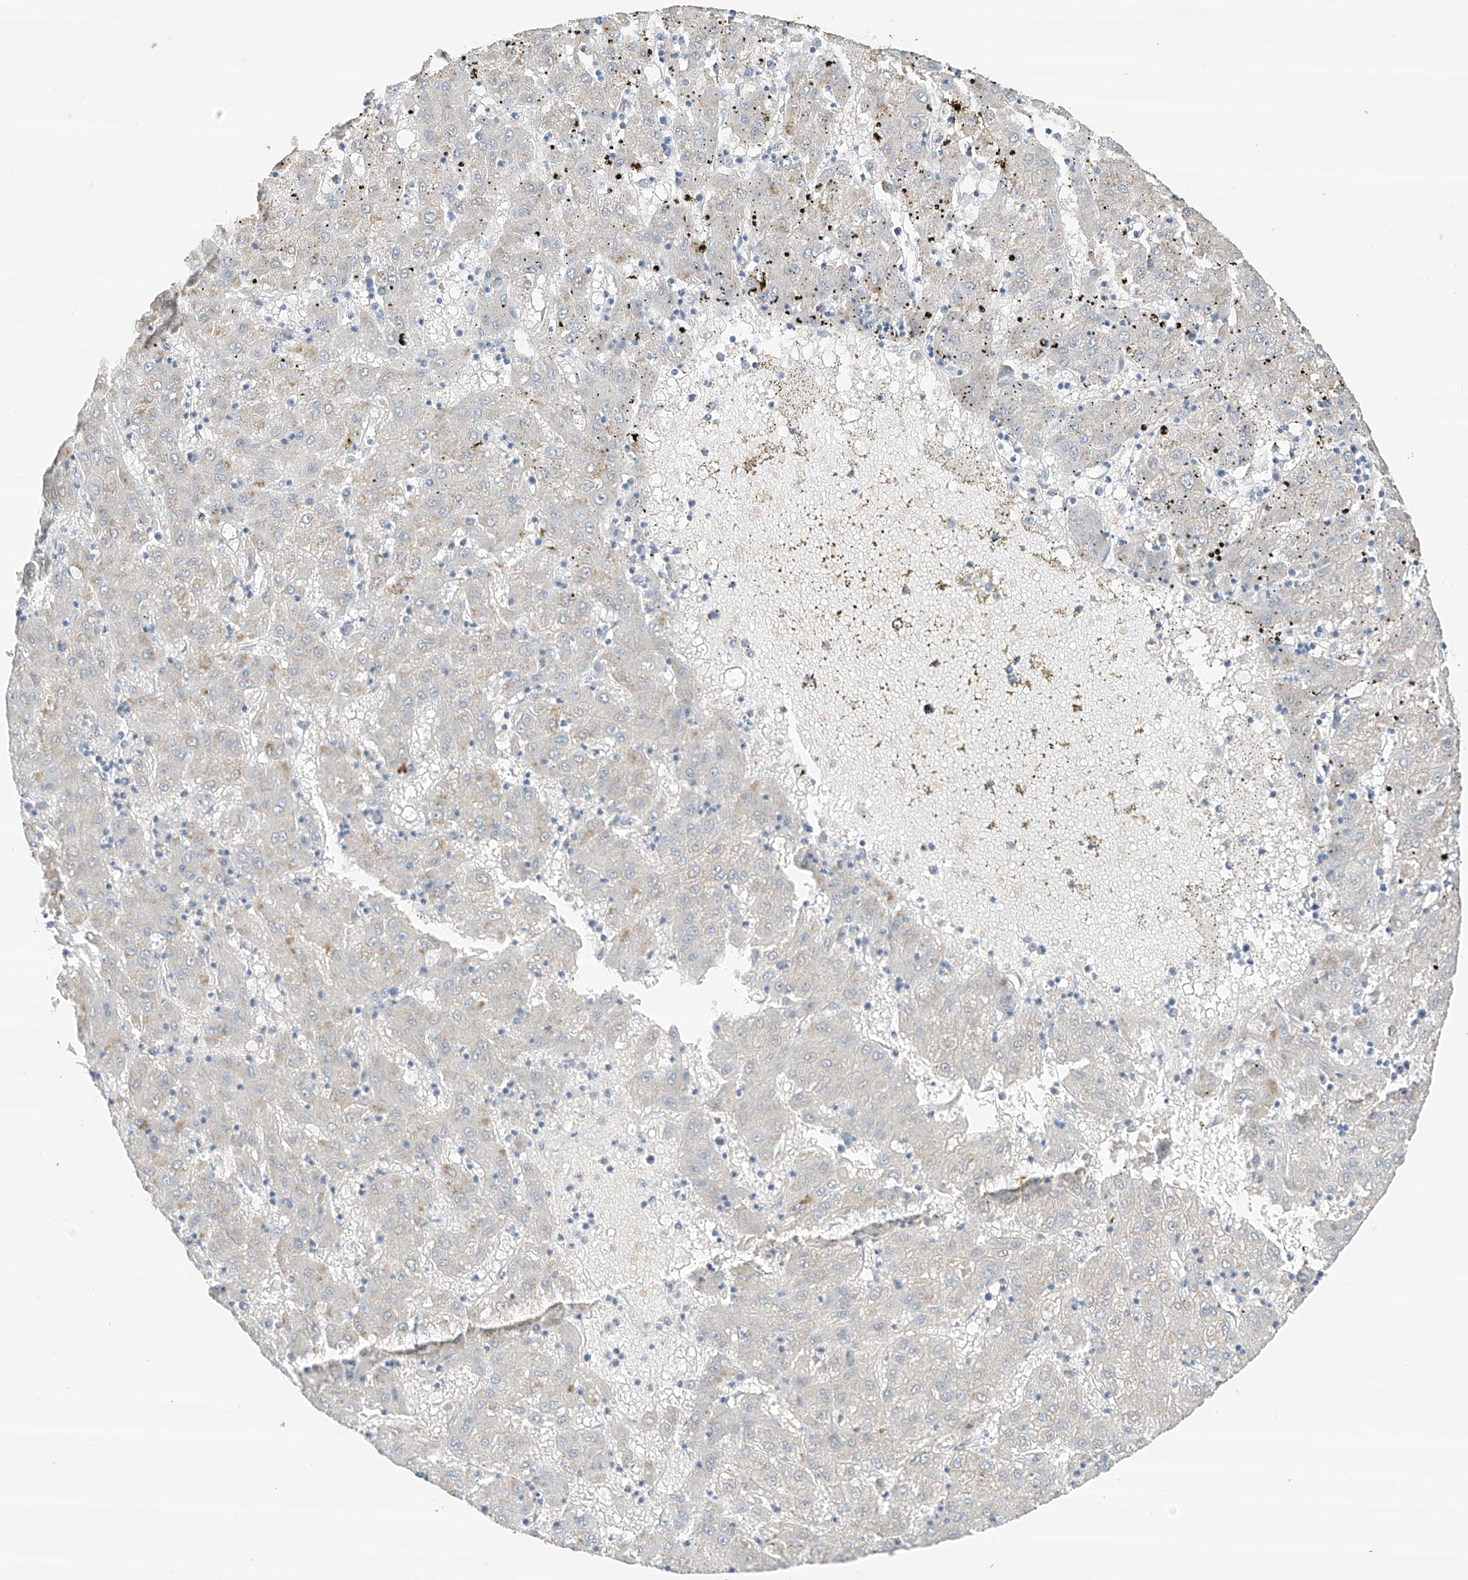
{"staining": {"intensity": "negative", "quantity": "none", "location": "none"}, "tissue": "liver cancer", "cell_type": "Tumor cells", "image_type": "cancer", "snomed": [{"axis": "morphology", "description": "Carcinoma, Hepatocellular, NOS"}, {"axis": "topography", "description": "Liver"}], "caption": "Immunohistochemistry of liver cancer displays no expression in tumor cells.", "gene": "CAPN13", "patient": {"sex": "male", "age": 72}}